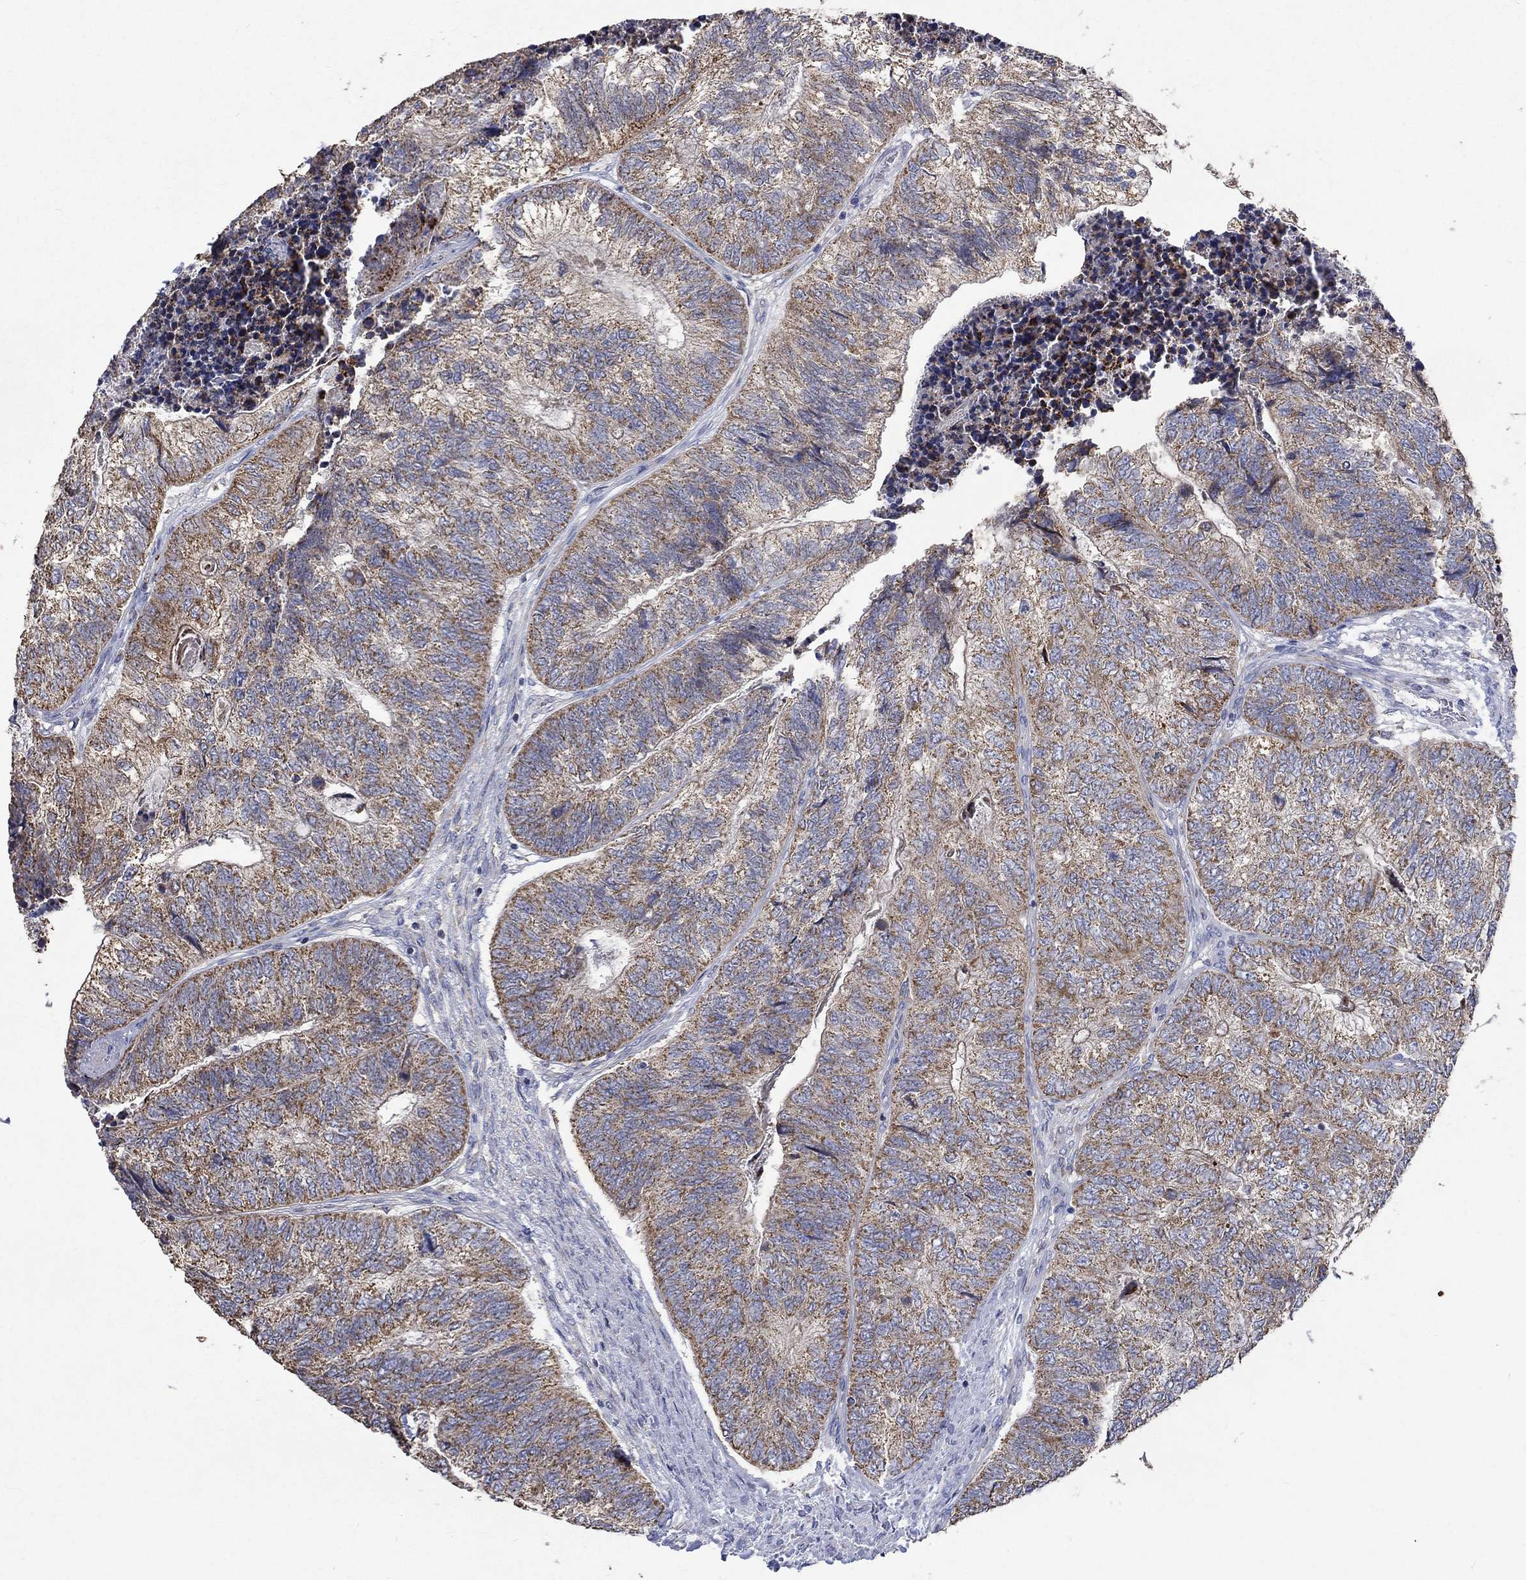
{"staining": {"intensity": "weak", "quantity": ">75%", "location": "cytoplasmic/membranous"}, "tissue": "colorectal cancer", "cell_type": "Tumor cells", "image_type": "cancer", "snomed": [{"axis": "morphology", "description": "Adenocarcinoma, NOS"}, {"axis": "topography", "description": "Colon"}], "caption": "This is a micrograph of immunohistochemistry staining of colorectal cancer (adenocarcinoma), which shows weak positivity in the cytoplasmic/membranous of tumor cells.", "gene": "UGT8", "patient": {"sex": "female", "age": 67}}